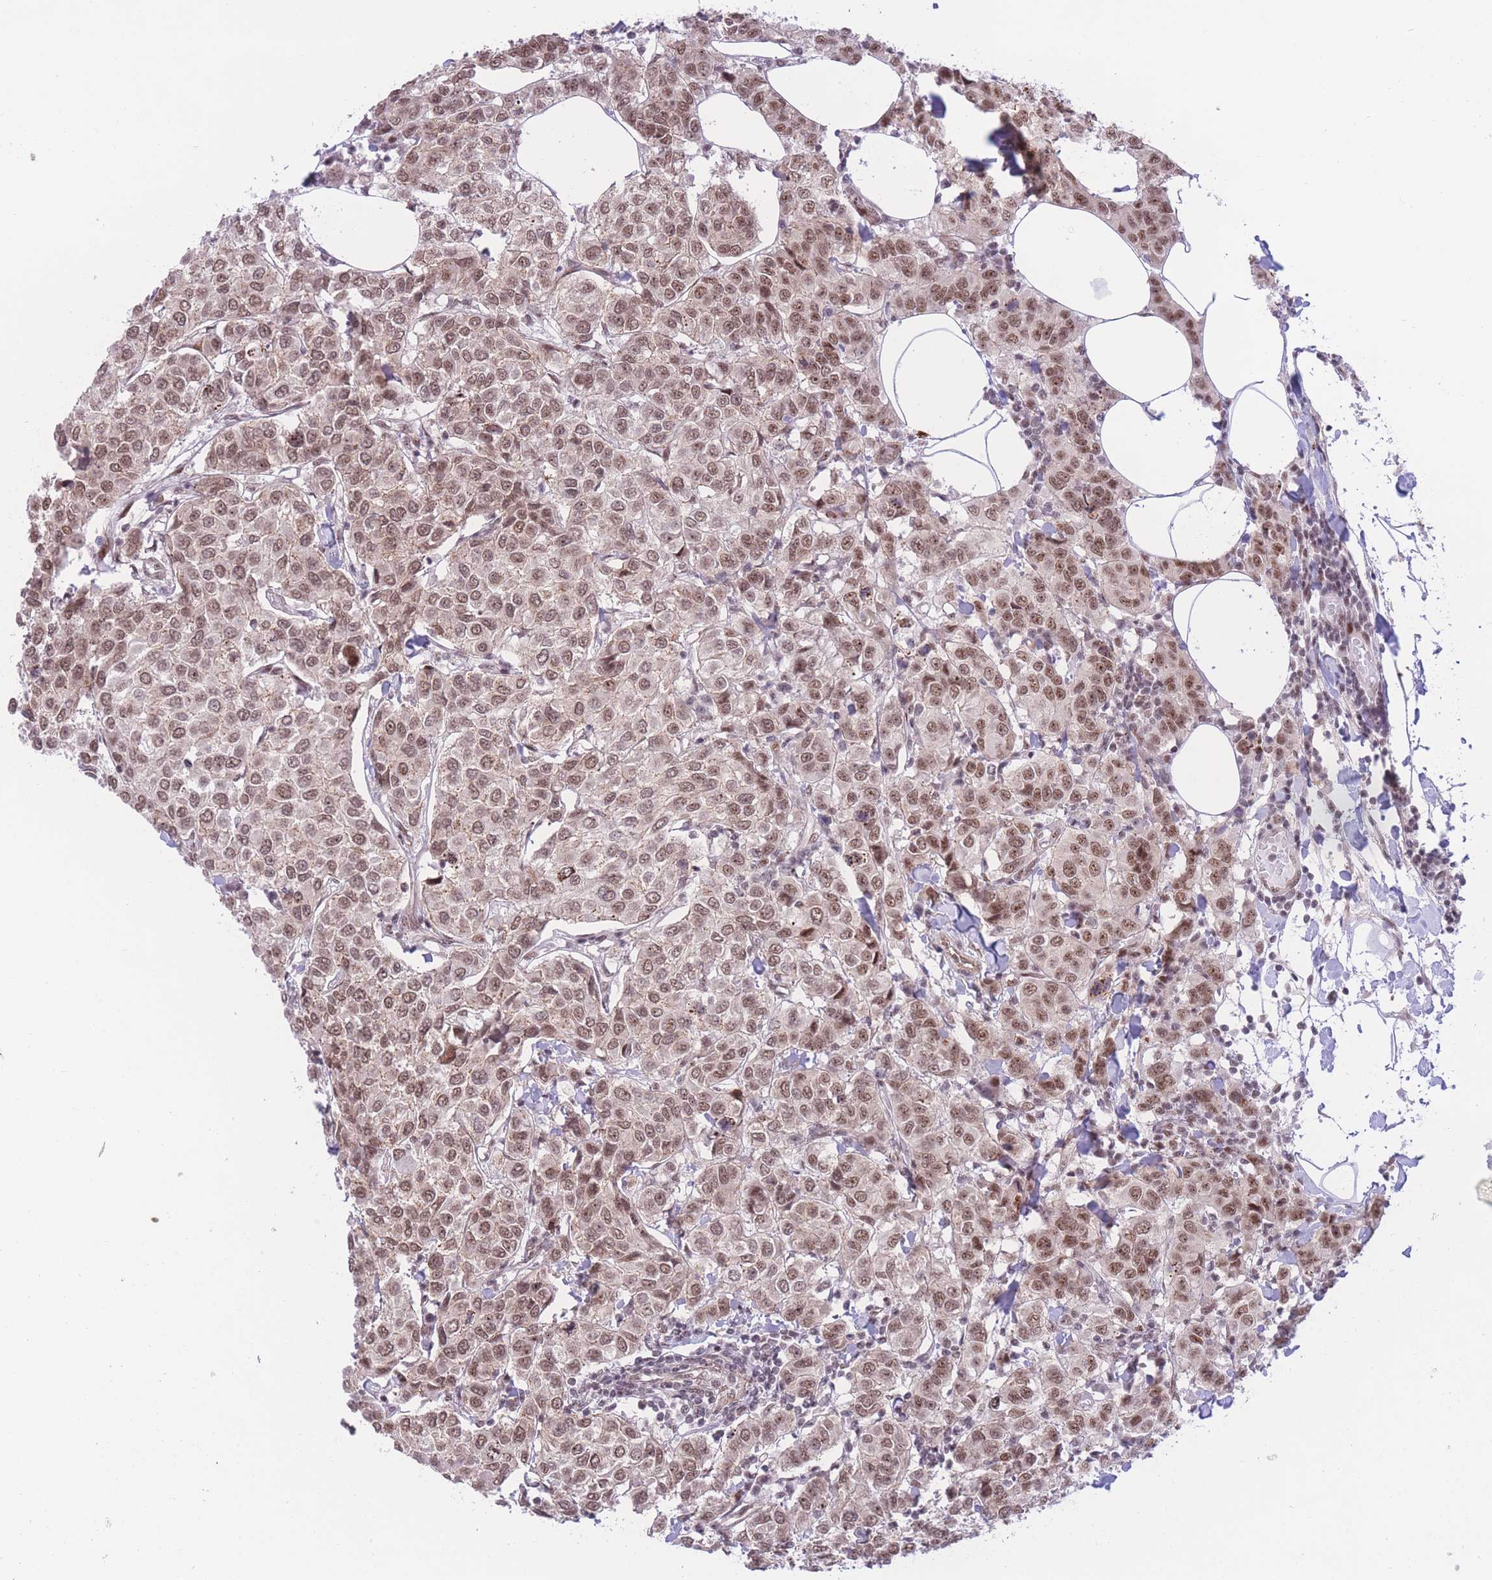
{"staining": {"intensity": "moderate", "quantity": ">75%", "location": "nuclear"}, "tissue": "breast cancer", "cell_type": "Tumor cells", "image_type": "cancer", "snomed": [{"axis": "morphology", "description": "Duct carcinoma"}, {"axis": "topography", "description": "Breast"}], "caption": "A brown stain shows moderate nuclear expression of a protein in human breast cancer (infiltrating ductal carcinoma) tumor cells.", "gene": "PCIF1", "patient": {"sex": "female", "age": 55}}